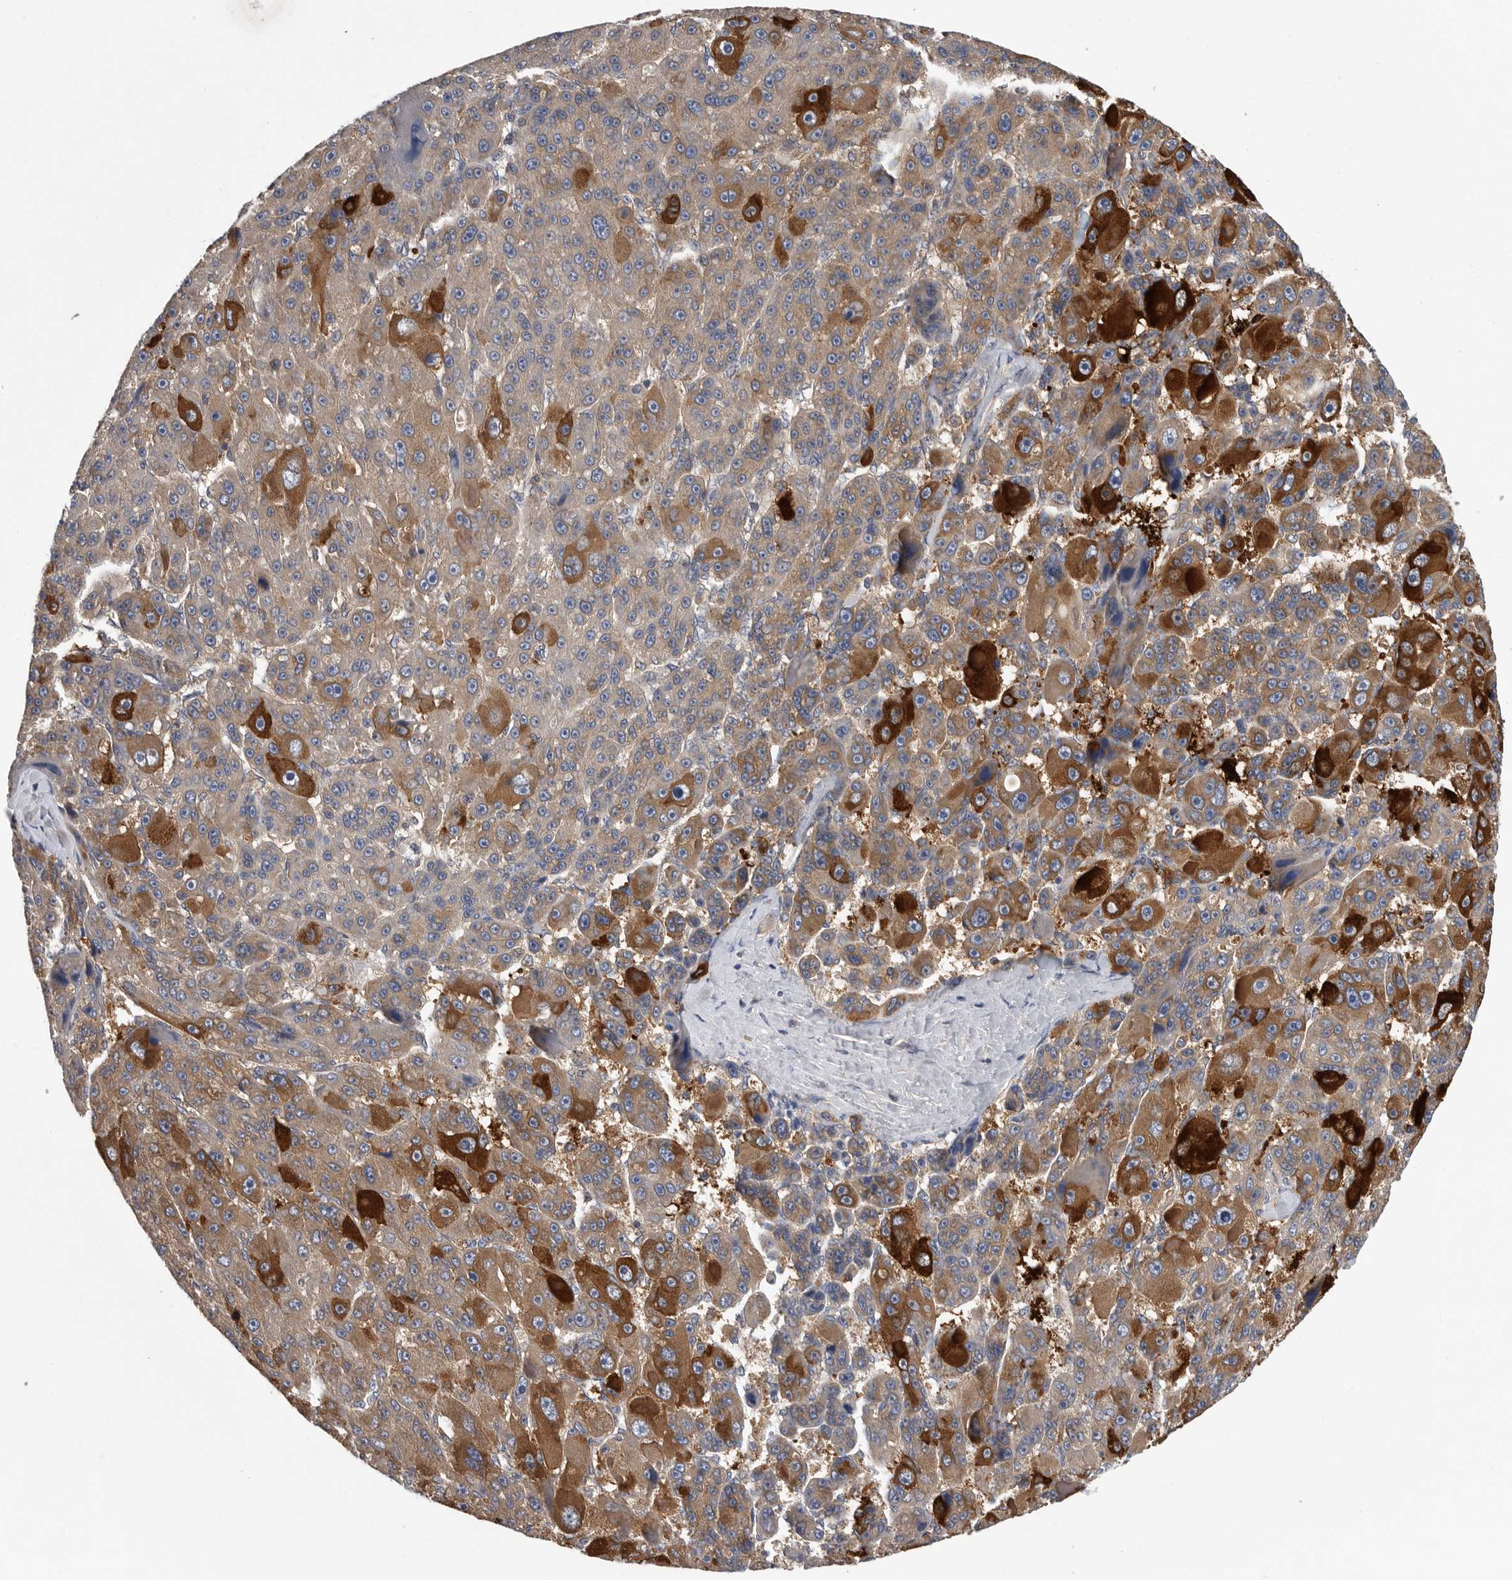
{"staining": {"intensity": "strong", "quantity": "25%-75%", "location": "cytoplasmic/membranous"}, "tissue": "liver cancer", "cell_type": "Tumor cells", "image_type": "cancer", "snomed": [{"axis": "morphology", "description": "Carcinoma, Hepatocellular, NOS"}, {"axis": "topography", "description": "Liver"}], "caption": "This photomicrograph reveals immunohistochemistry staining of human liver cancer (hepatocellular carcinoma), with high strong cytoplasmic/membranous staining in approximately 25%-75% of tumor cells.", "gene": "OXR1", "patient": {"sex": "male", "age": 76}}